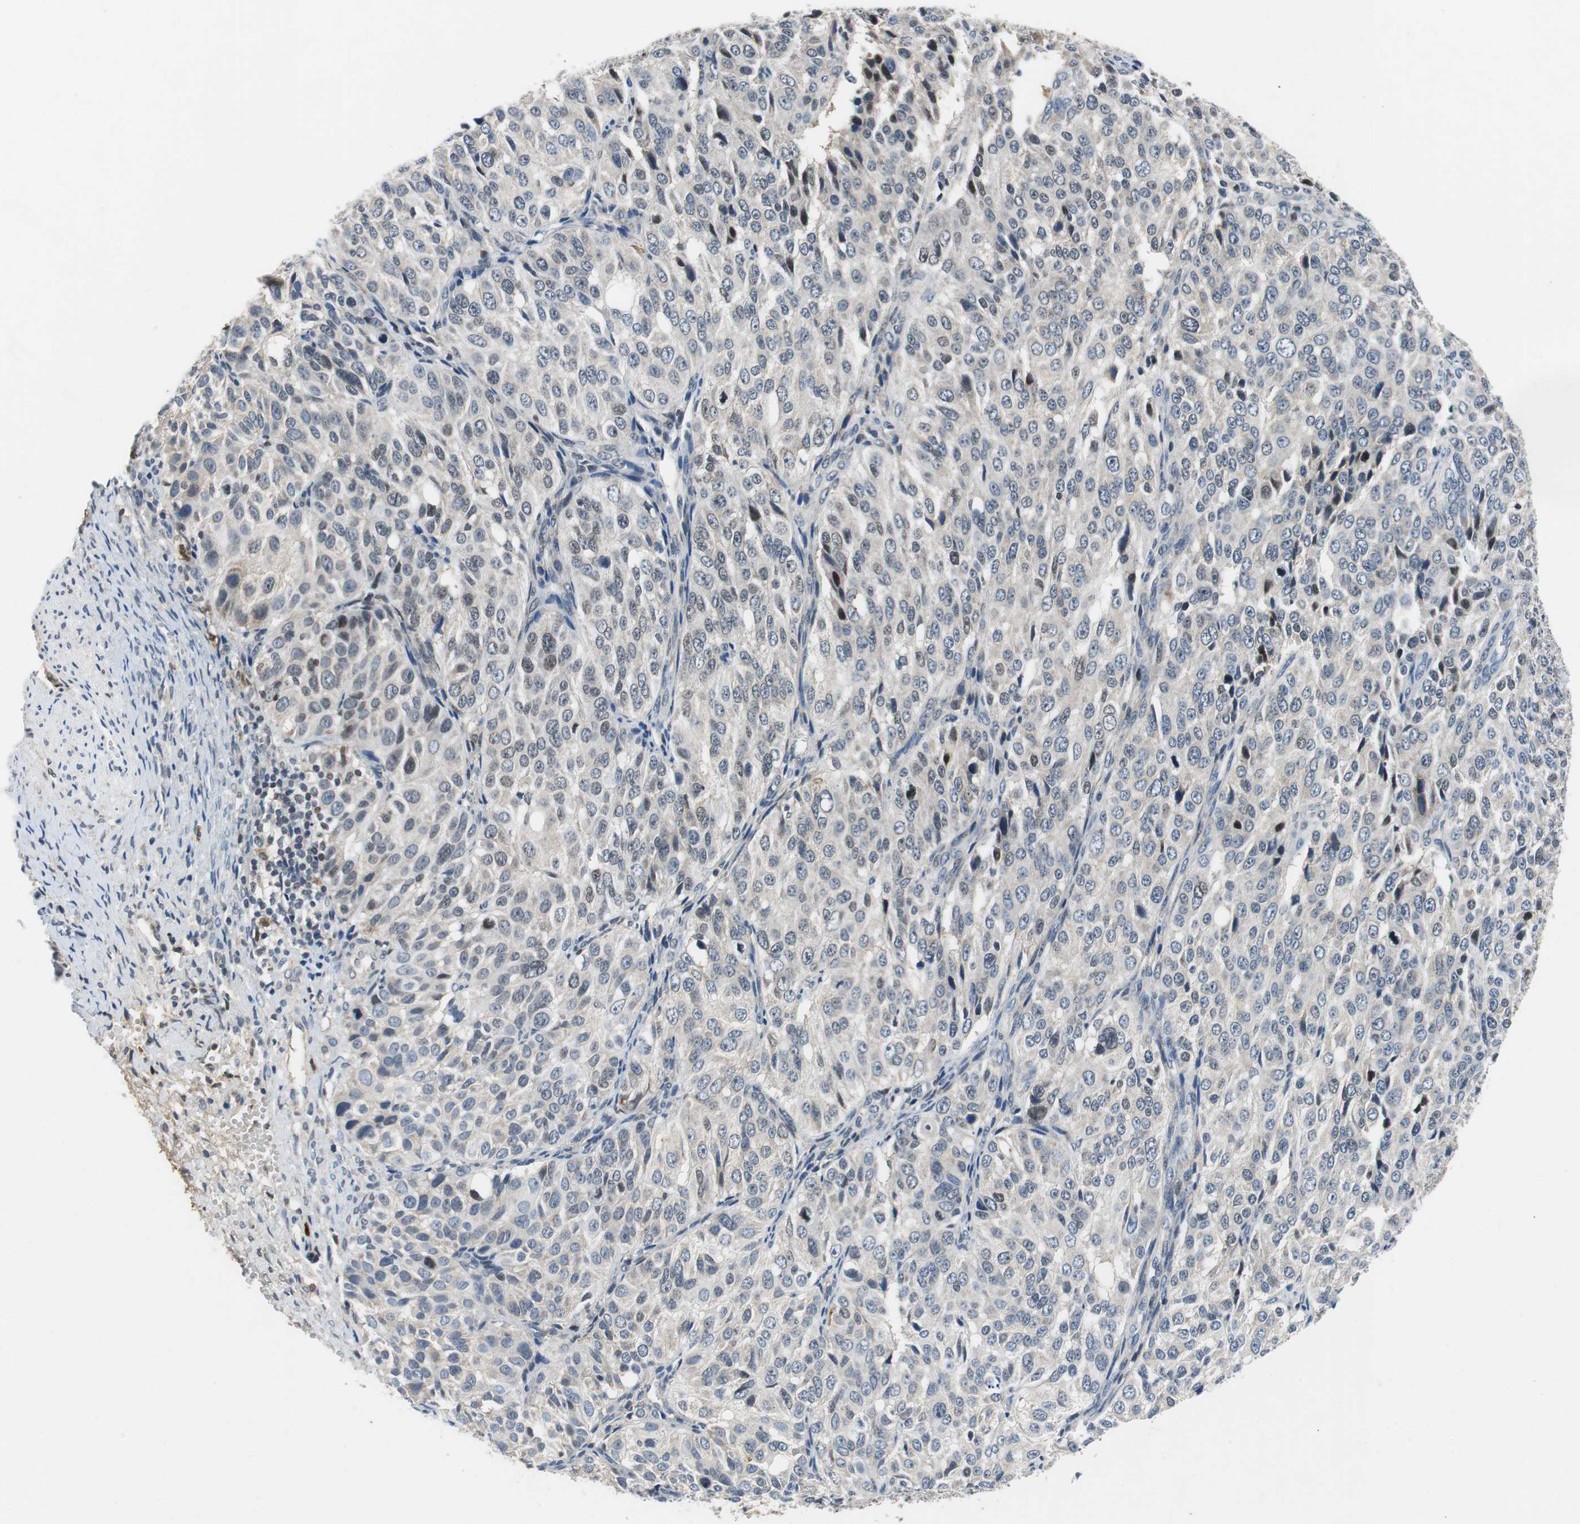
{"staining": {"intensity": "weak", "quantity": "25%-75%", "location": "nuclear"}, "tissue": "ovarian cancer", "cell_type": "Tumor cells", "image_type": "cancer", "snomed": [{"axis": "morphology", "description": "Carcinoma, endometroid"}, {"axis": "topography", "description": "Ovary"}], "caption": "Immunohistochemical staining of human ovarian endometroid carcinoma demonstrates low levels of weak nuclear expression in approximately 25%-75% of tumor cells. The staining was performed using DAB (3,3'-diaminobenzidine), with brown indicating positive protein expression. Nuclei are stained blue with hematoxylin.", "gene": "ORM1", "patient": {"sex": "female", "age": 51}}